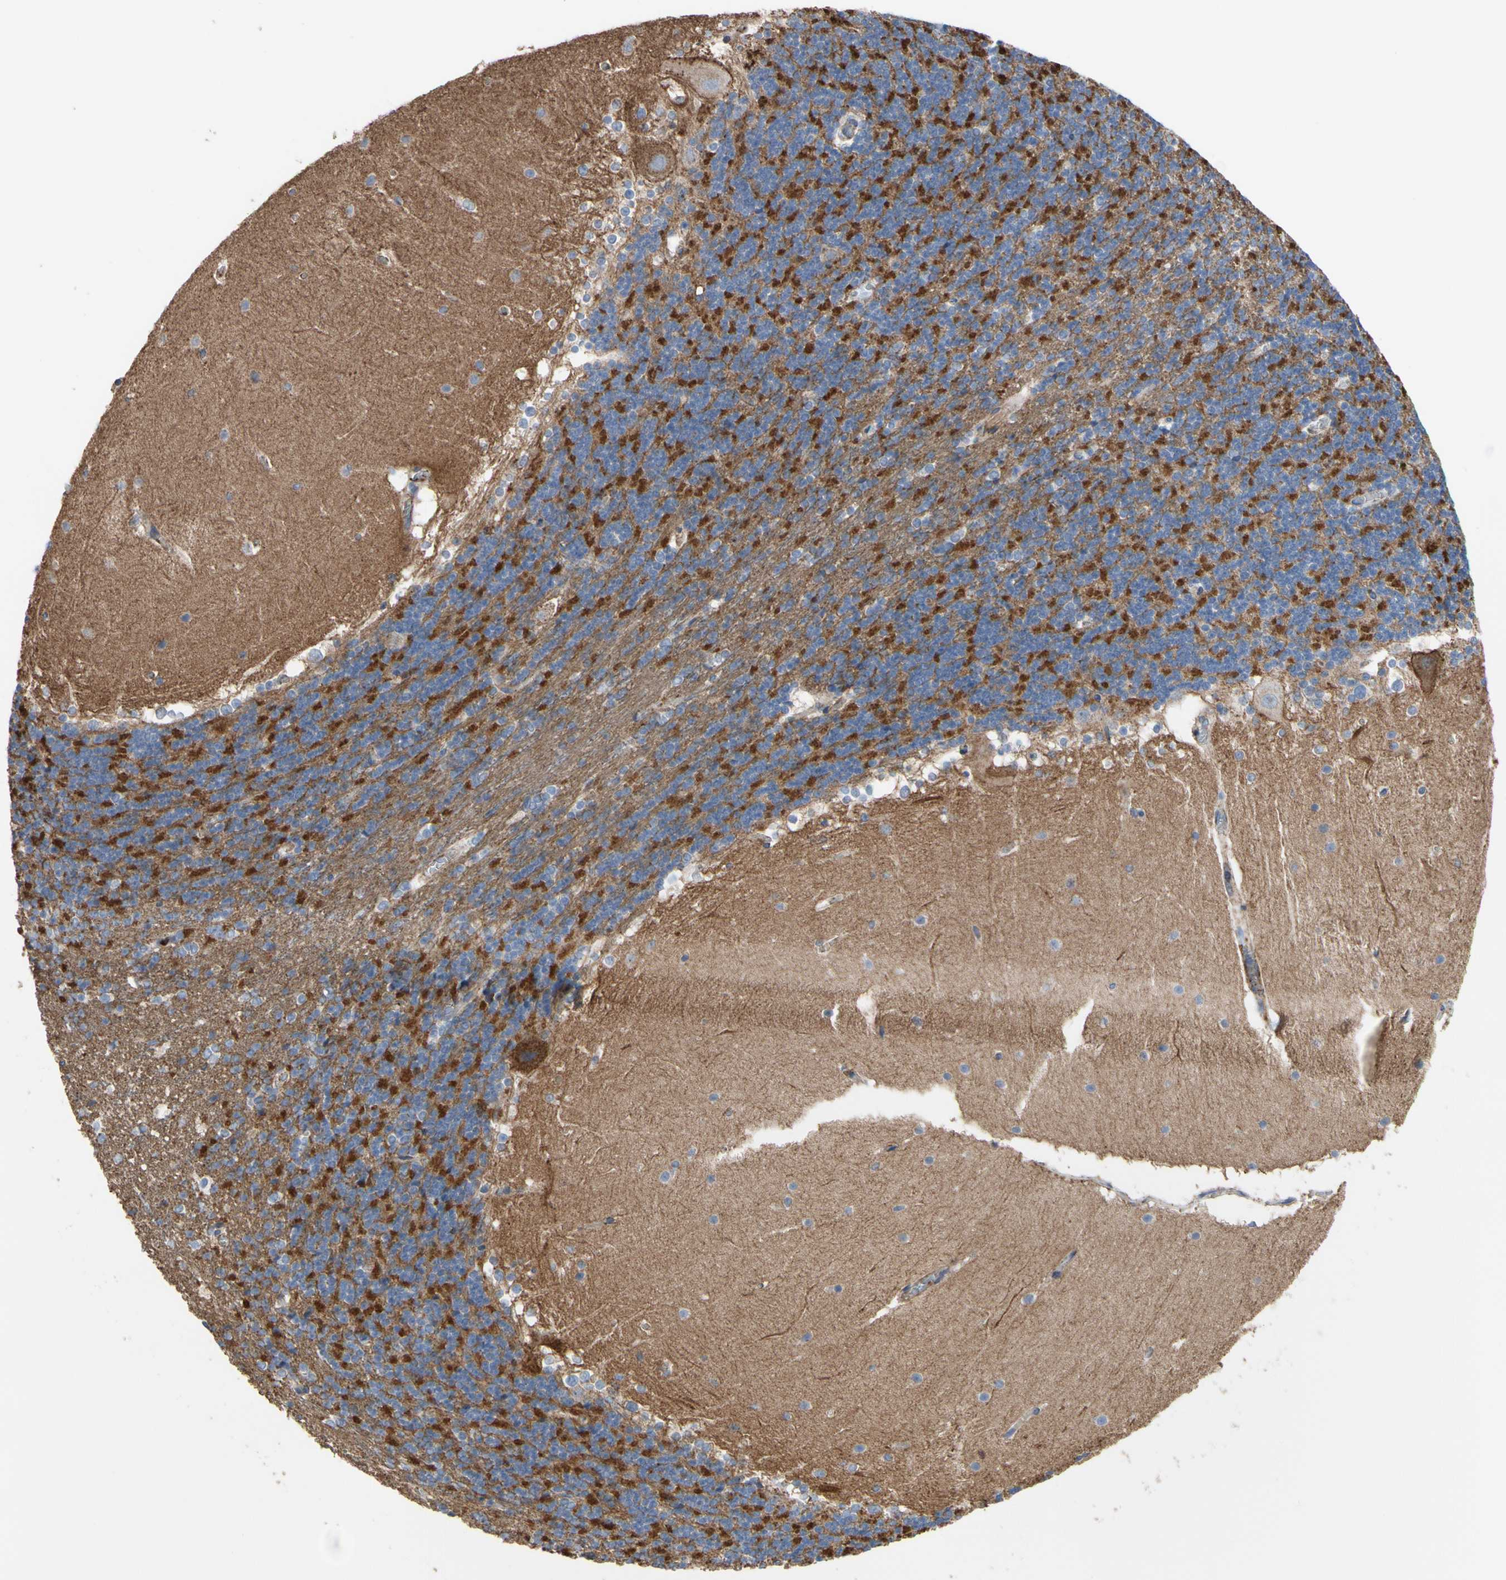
{"staining": {"intensity": "moderate", "quantity": ">75%", "location": "cytoplasmic/membranous"}, "tissue": "cerebellum", "cell_type": "Cells in granular layer", "image_type": "normal", "snomed": [{"axis": "morphology", "description": "Normal tissue, NOS"}, {"axis": "topography", "description": "Cerebellum"}], "caption": "This histopathology image demonstrates immunohistochemistry (IHC) staining of normal human cerebellum, with medium moderate cytoplasmic/membranous expression in about >75% of cells in granular layer.", "gene": "ANXA6", "patient": {"sex": "female", "age": 19}}